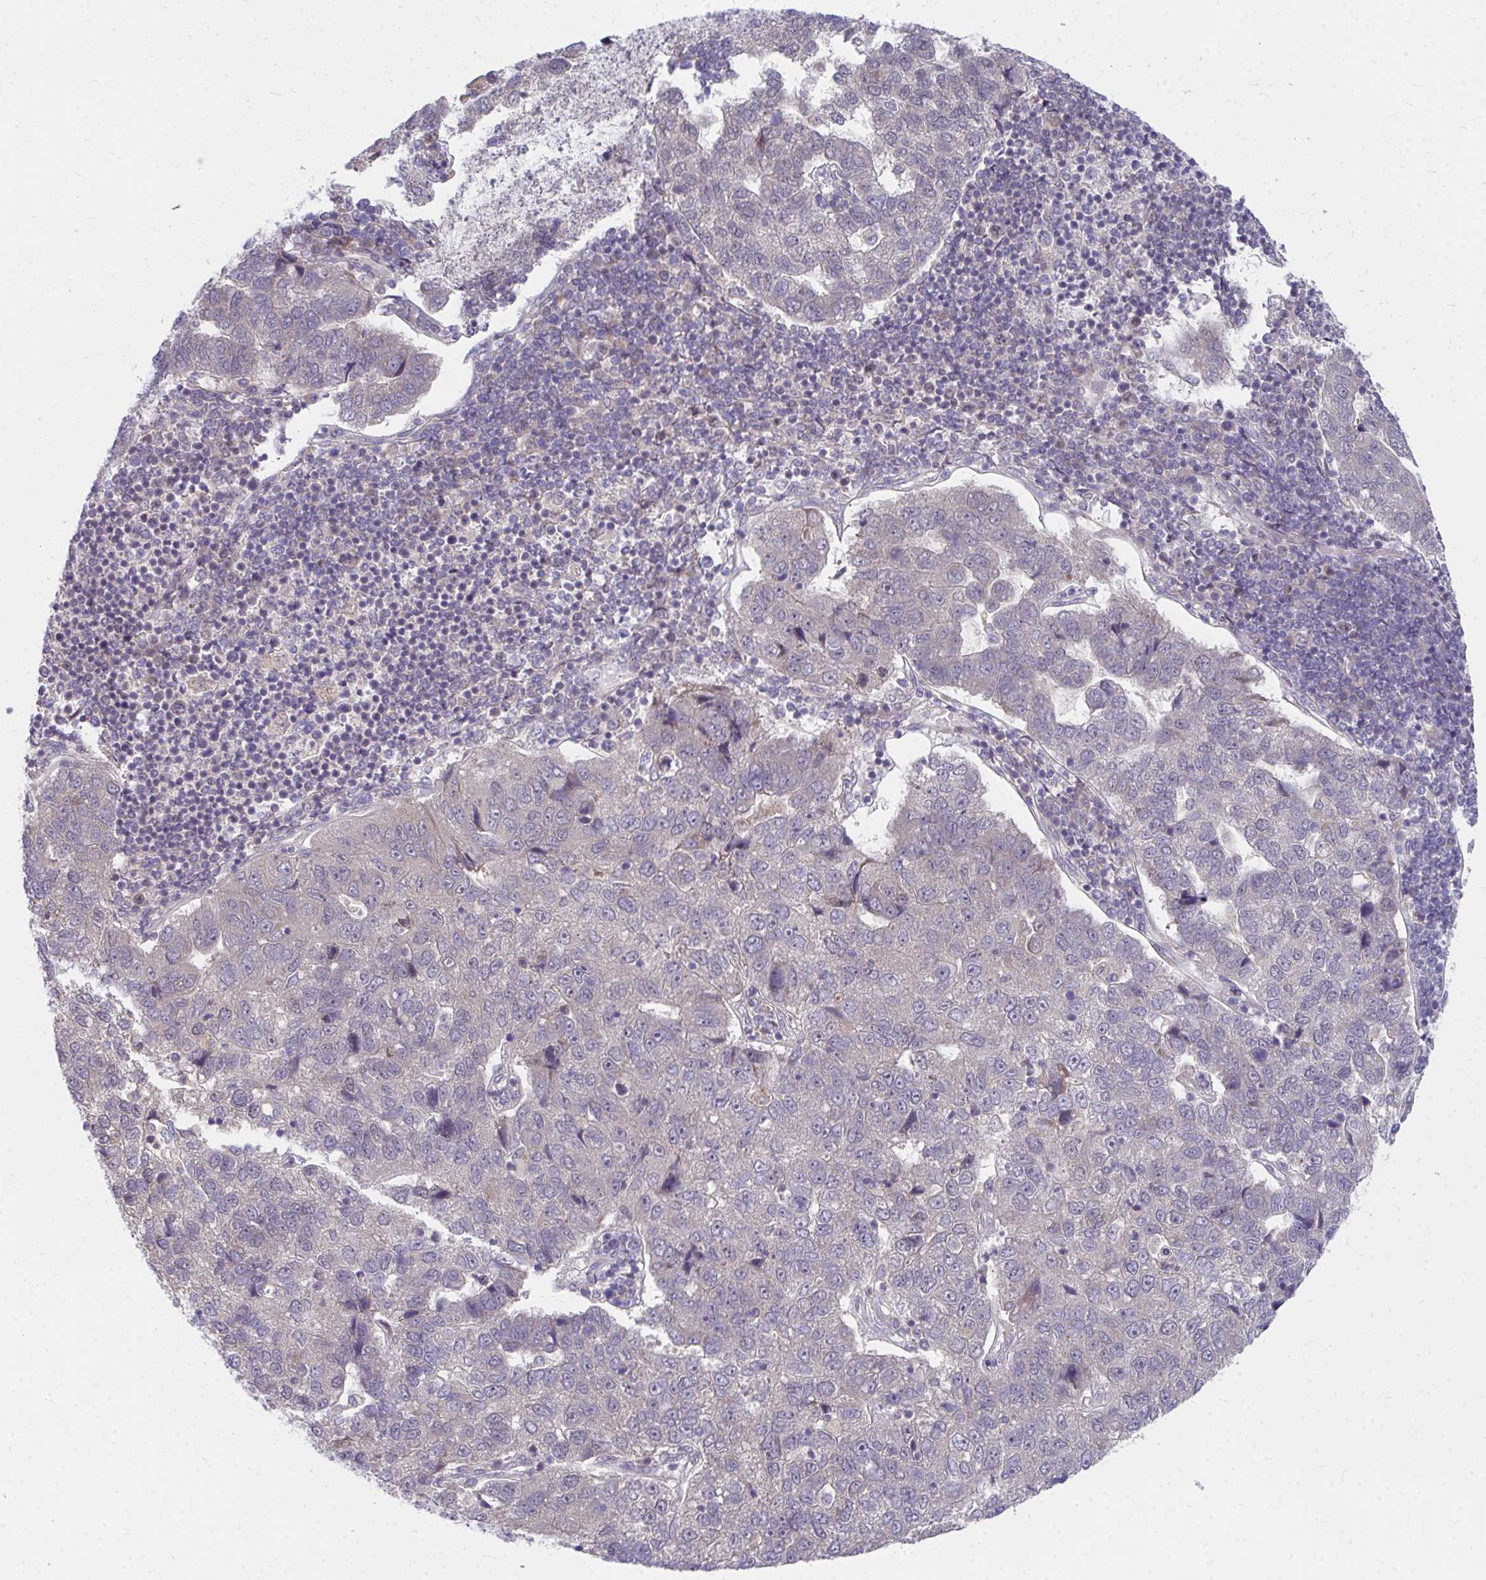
{"staining": {"intensity": "weak", "quantity": "<25%", "location": "nuclear"}, "tissue": "pancreatic cancer", "cell_type": "Tumor cells", "image_type": "cancer", "snomed": [{"axis": "morphology", "description": "Adenocarcinoma, NOS"}, {"axis": "topography", "description": "Pancreas"}], "caption": "Immunohistochemistry image of pancreatic cancer stained for a protein (brown), which demonstrates no staining in tumor cells.", "gene": "MROH8", "patient": {"sex": "female", "age": 61}}